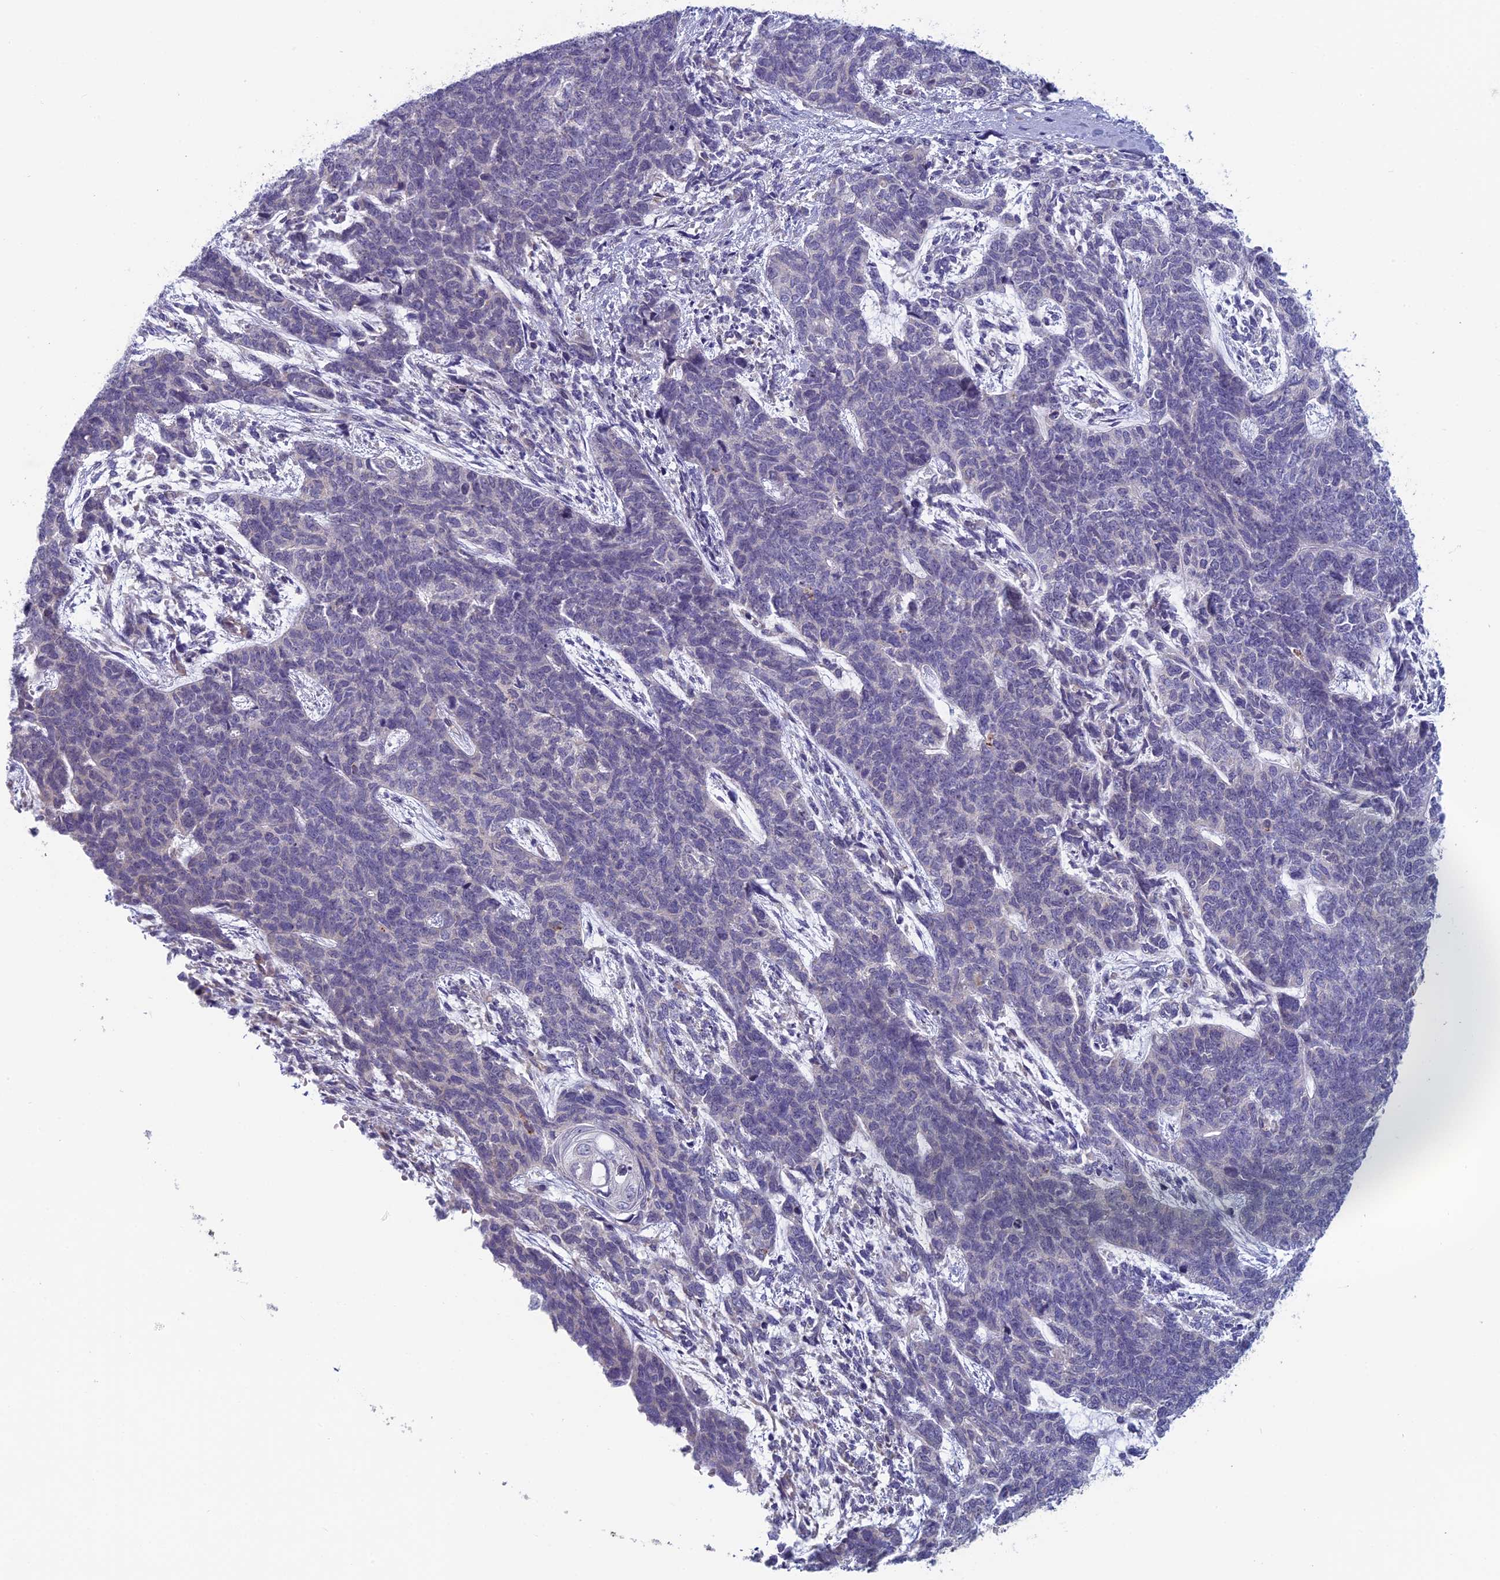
{"staining": {"intensity": "negative", "quantity": "none", "location": "none"}, "tissue": "cervical cancer", "cell_type": "Tumor cells", "image_type": "cancer", "snomed": [{"axis": "morphology", "description": "Squamous cell carcinoma, NOS"}, {"axis": "topography", "description": "Cervix"}], "caption": "This is a histopathology image of immunohistochemistry (IHC) staining of cervical squamous cell carcinoma, which shows no positivity in tumor cells. (DAB (3,3'-diaminobenzidine) immunohistochemistry with hematoxylin counter stain).", "gene": "MRI1", "patient": {"sex": "female", "age": 63}}